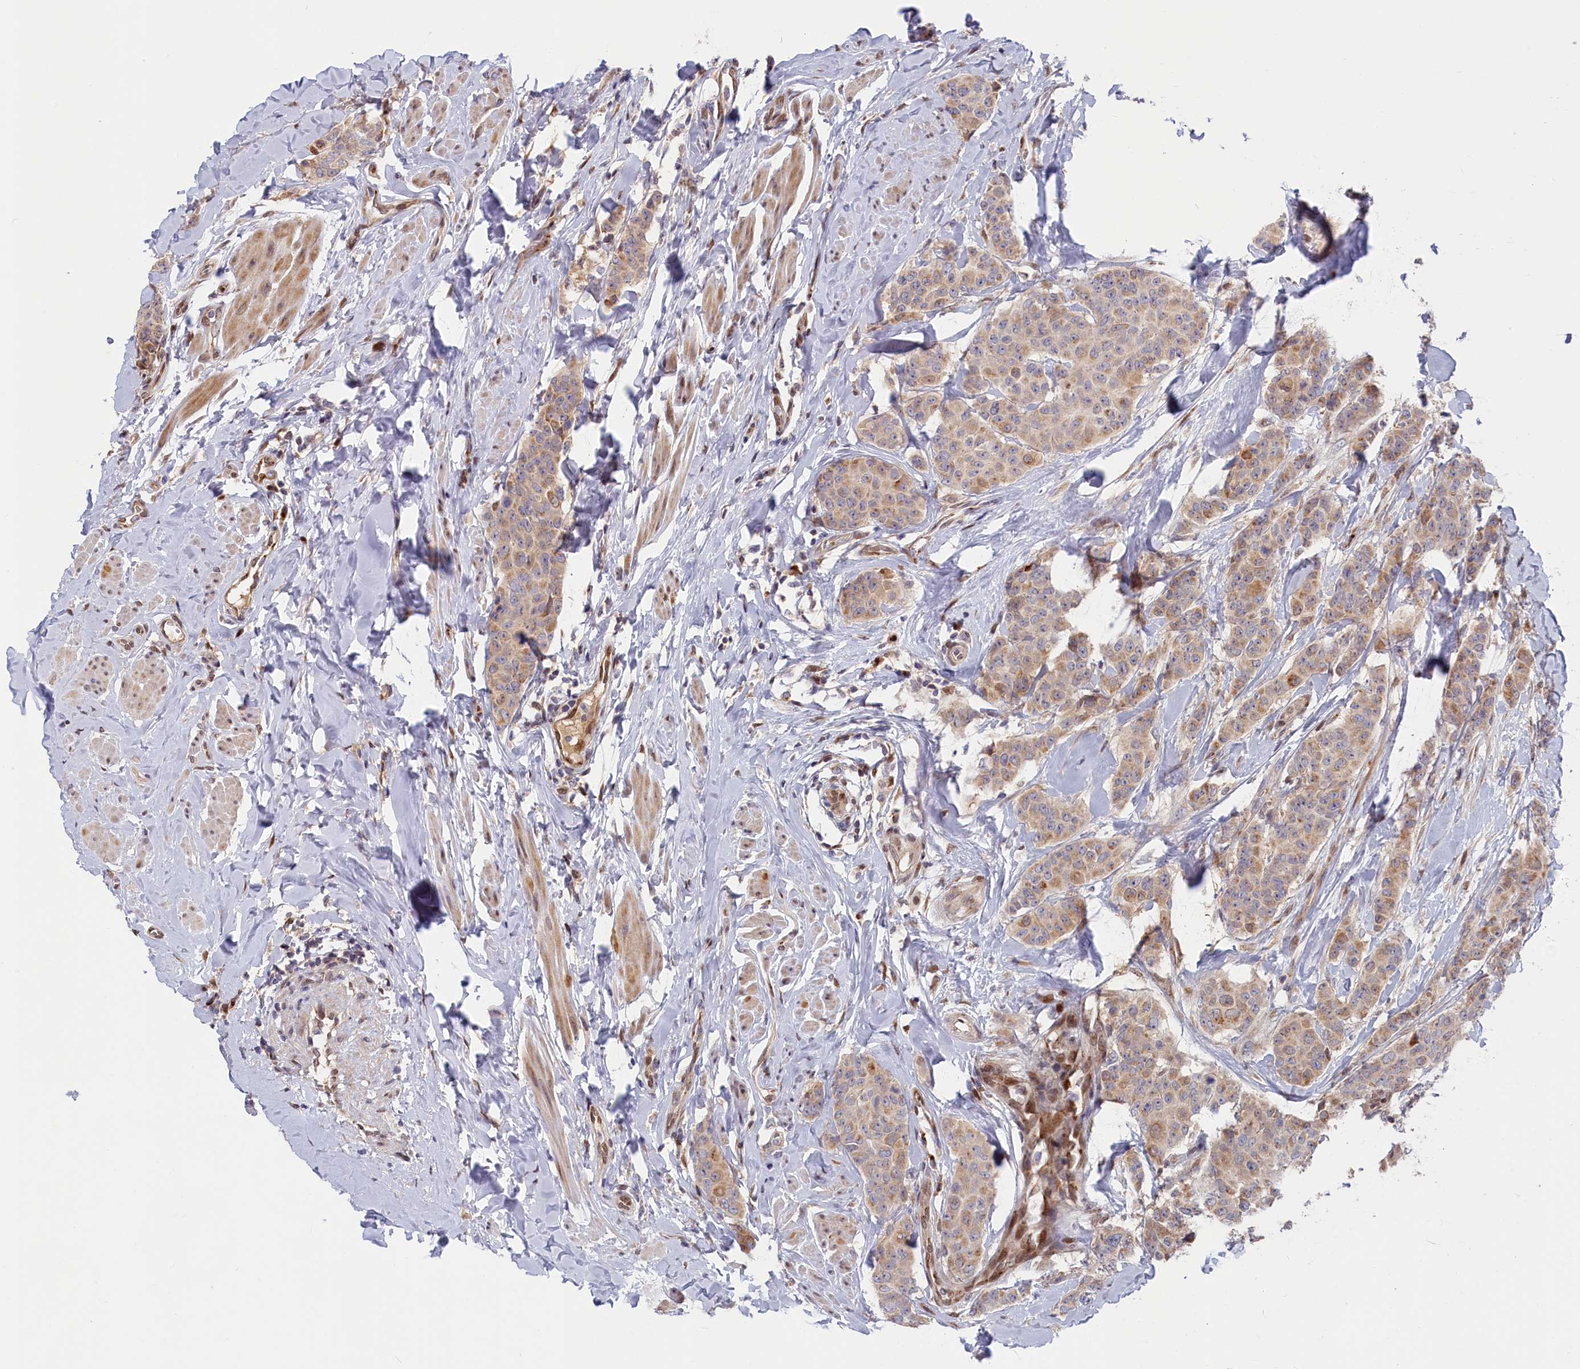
{"staining": {"intensity": "weak", "quantity": "25%-75%", "location": "cytoplasmic/membranous"}, "tissue": "breast cancer", "cell_type": "Tumor cells", "image_type": "cancer", "snomed": [{"axis": "morphology", "description": "Duct carcinoma"}, {"axis": "topography", "description": "Breast"}], "caption": "Immunohistochemistry (DAB (3,3'-diaminobenzidine)) staining of breast cancer (intraductal carcinoma) exhibits weak cytoplasmic/membranous protein staining in about 25%-75% of tumor cells.", "gene": "CHST12", "patient": {"sex": "female", "age": 40}}